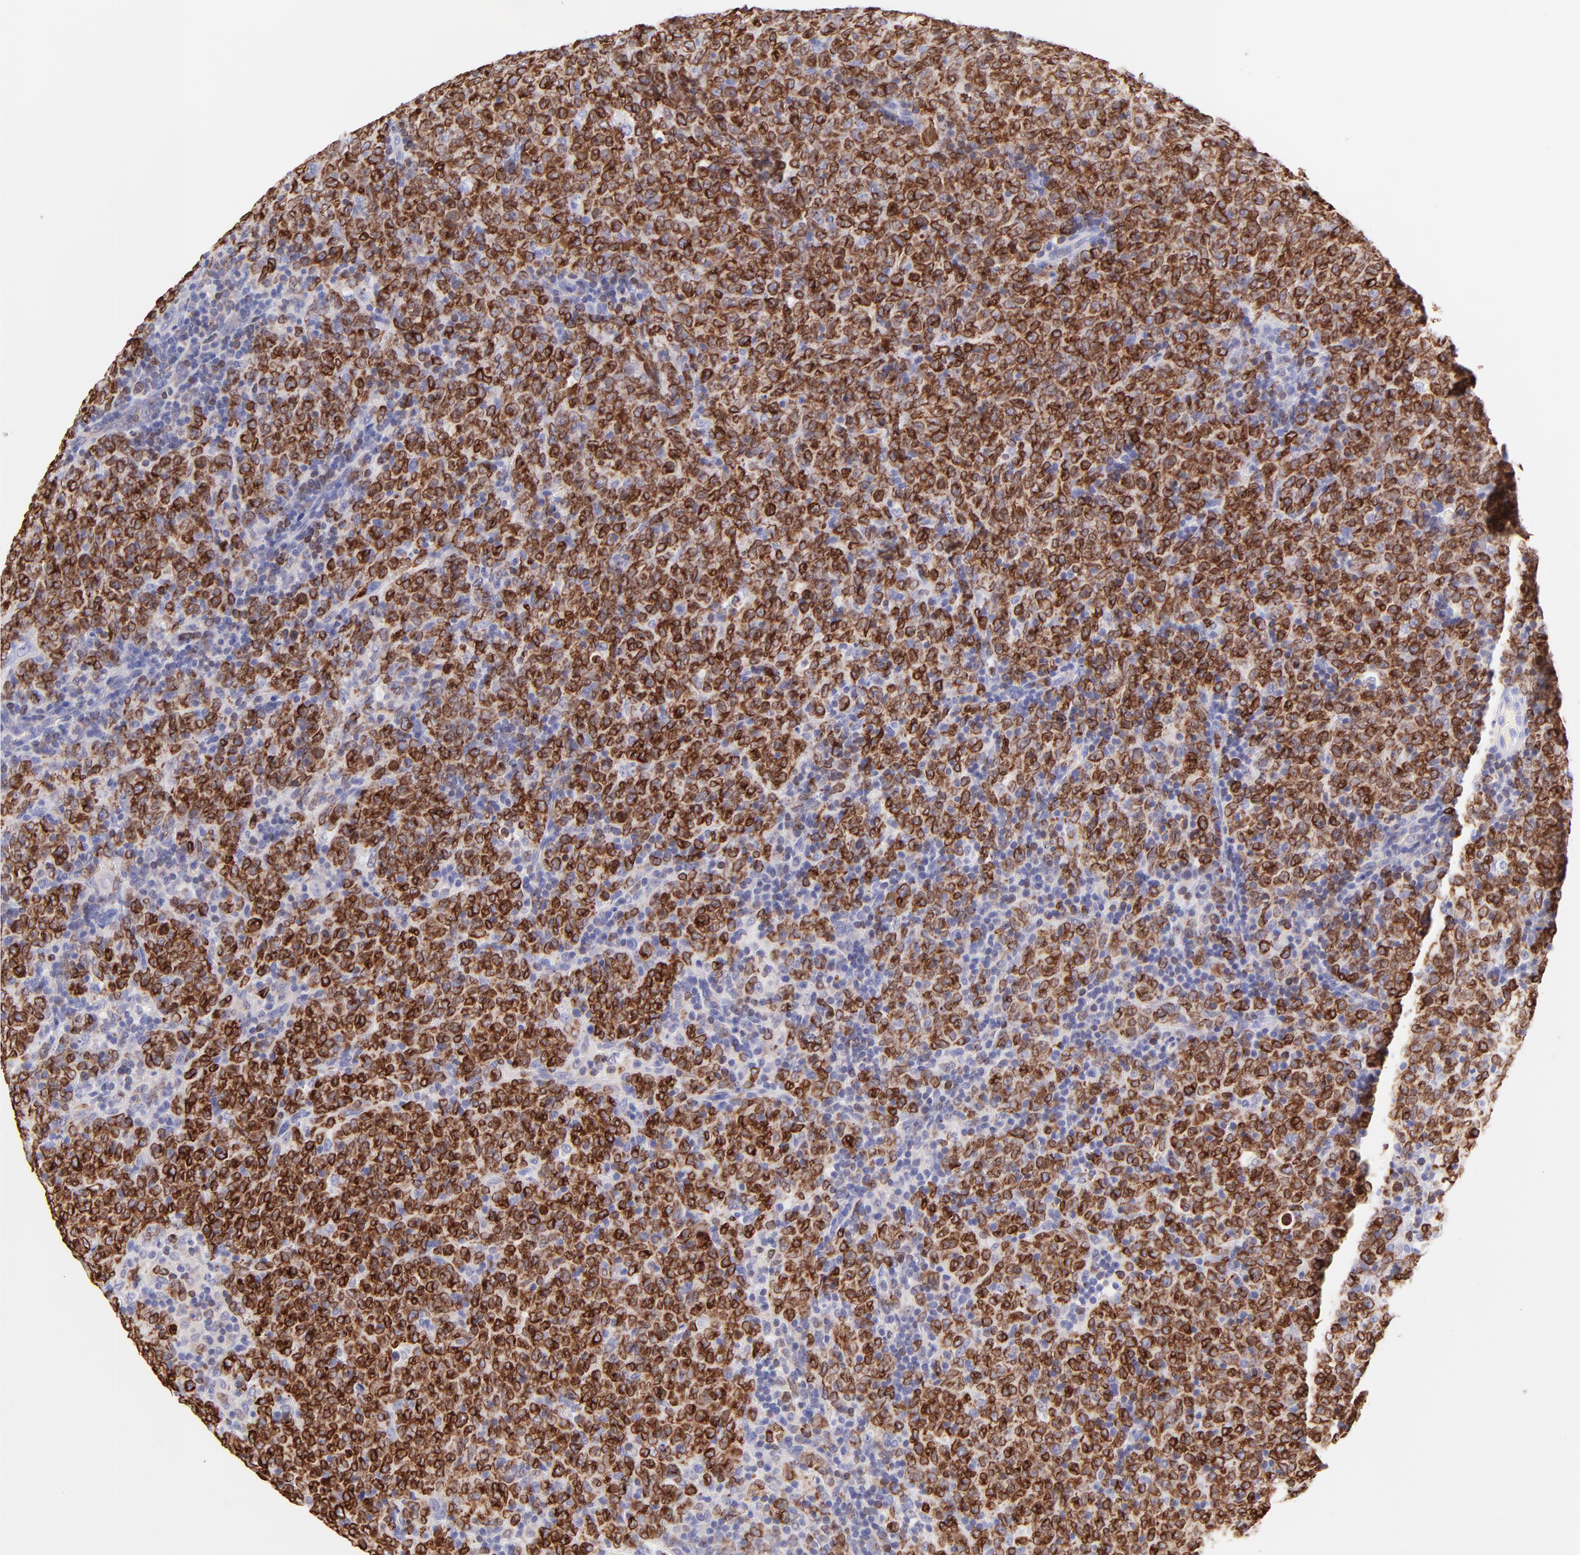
{"staining": {"intensity": "strong", "quantity": "25%-75%", "location": "cytoplasmic/membranous"}, "tissue": "lymphoma", "cell_type": "Tumor cells", "image_type": "cancer", "snomed": [{"axis": "morphology", "description": "Malignant lymphoma, non-Hodgkin's type, High grade"}, {"axis": "topography", "description": "Tonsil"}], "caption": "Protein staining of lymphoma tissue displays strong cytoplasmic/membranous staining in approximately 25%-75% of tumor cells. The protein is shown in brown color, while the nuclei are stained blue.", "gene": "IRAG2", "patient": {"sex": "female", "age": 36}}